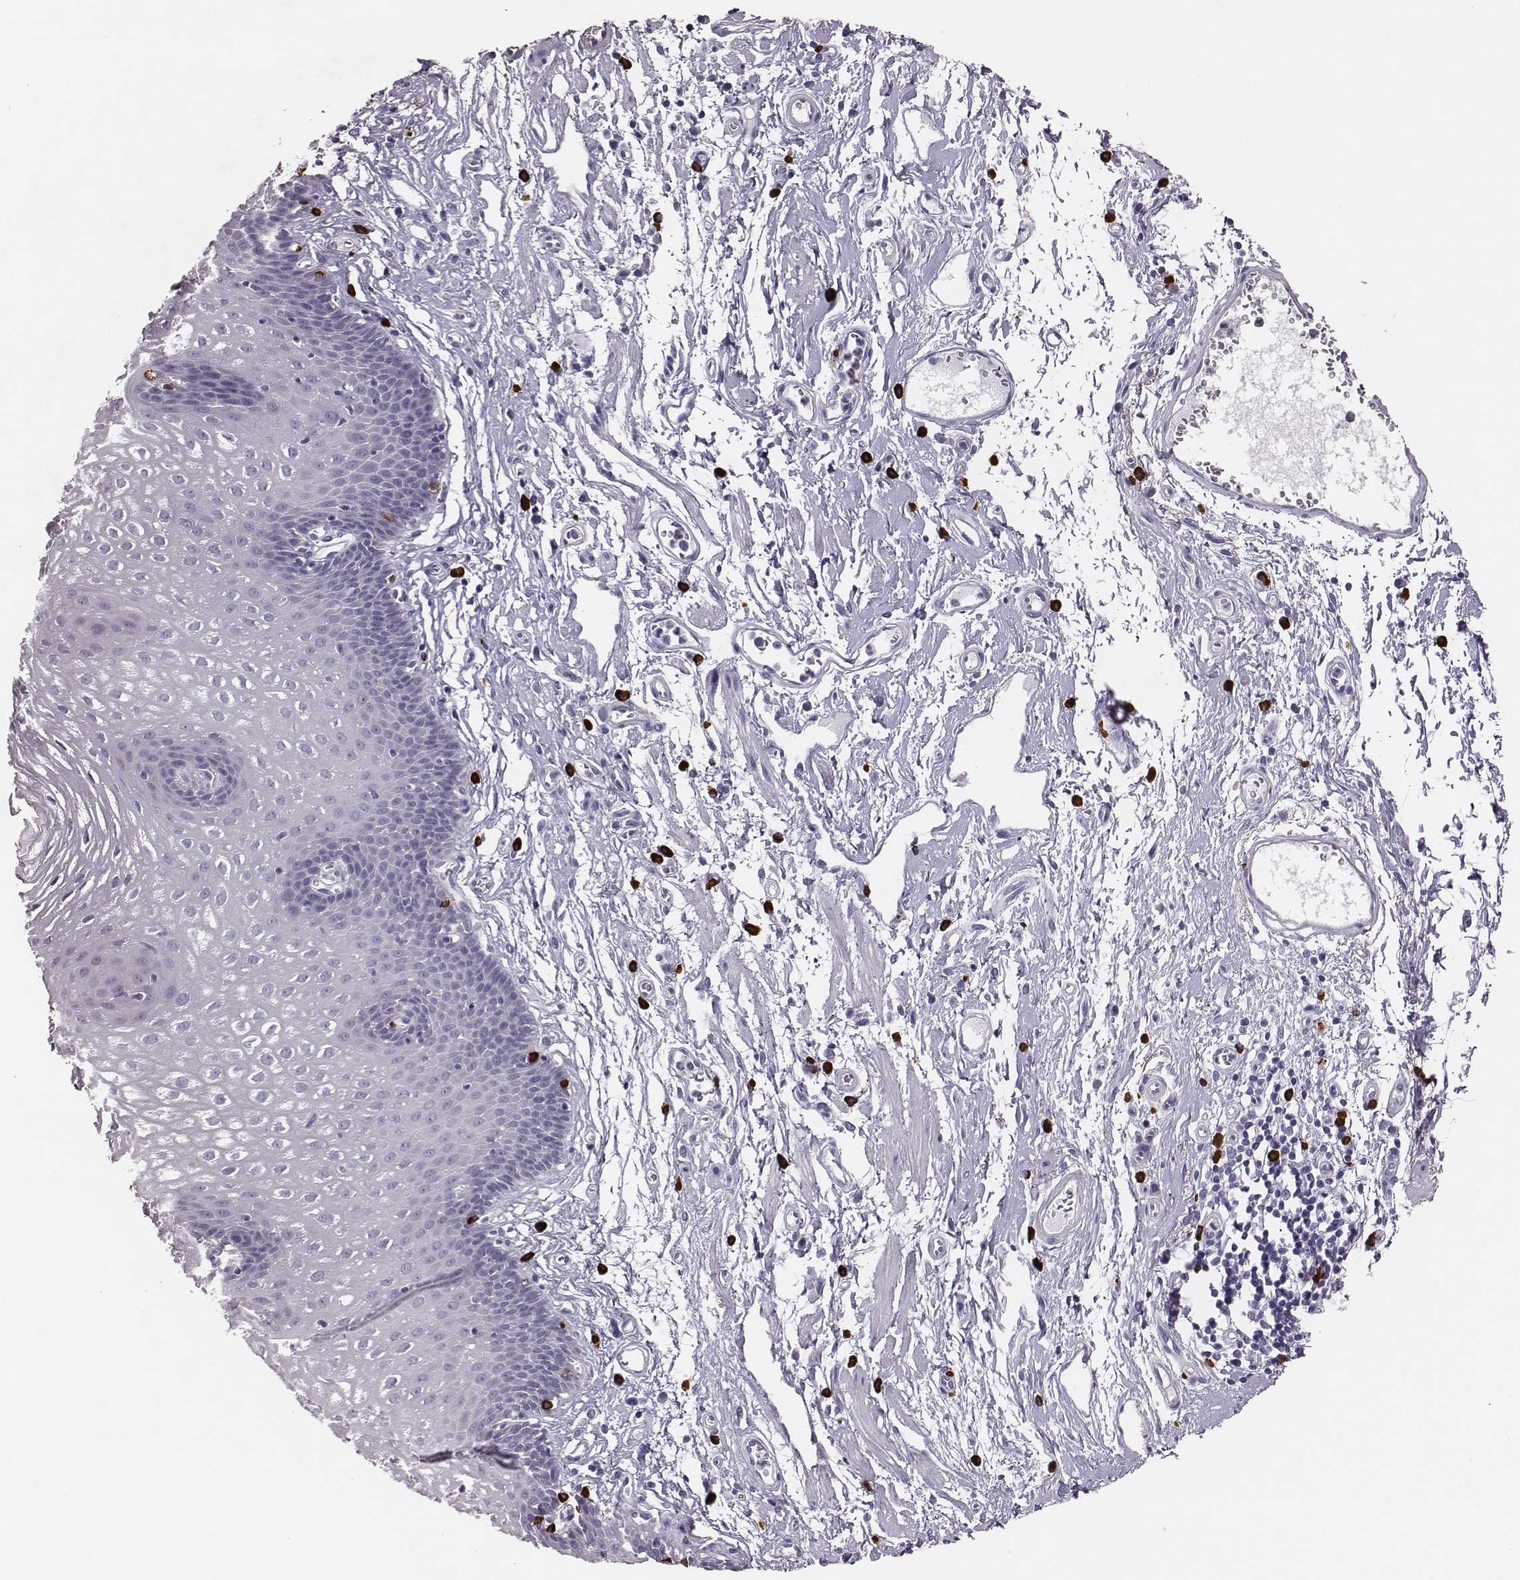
{"staining": {"intensity": "negative", "quantity": "none", "location": "none"}, "tissue": "esophagus", "cell_type": "Squamous epithelial cells", "image_type": "normal", "snomed": [{"axis": "morphology", "description": "Normal tissue, NOS"}, {"axis": "topography", "description": "Esophagus"}], "caption": "Immunohistochemistry image of normal esophagus: esophagus stained with DAB shows no significant protein positivity in squamous epithelial cells.", "gene": "P2RY10", "patient": {"sex": "male", "age": 72}}